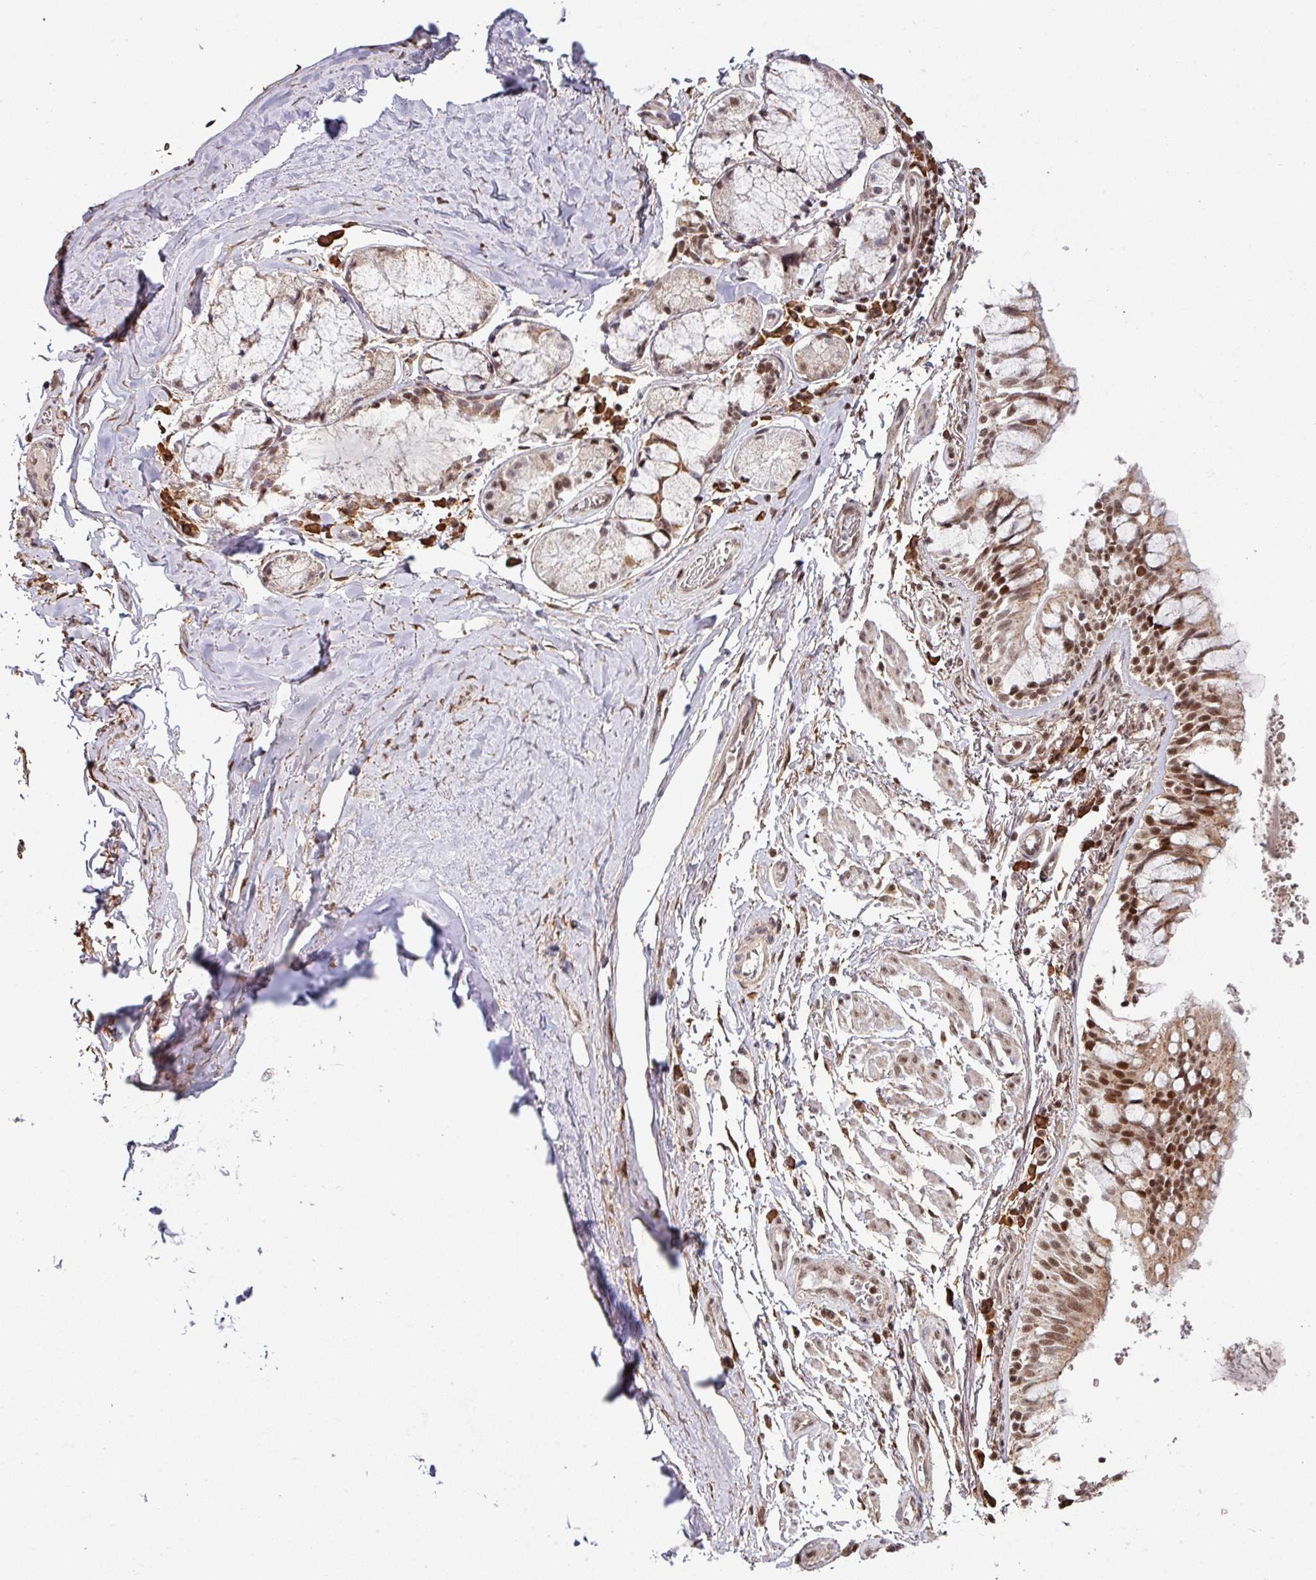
{"staining": {"intensity": "strong", "quantity": ">75%", "location": "nuclear"}, "tissue": "bronchus", "cell_type": "Respiratory epithelial cells", "image_type": "normal", "snomed": [{"axis": "morphology", "description": "Normal tissue, NOS"}, {"axis": "topography", "description": "Bronchus"}], "caption": "DAB immunohistochemical staining of benign human bronchus reveals strong nuclear protein staining in approximately >75% of respiratory epithelial cells. The protein of interest is stained brown, and the nuclei are stained in blue (DAB (3,3'-diaminobenzidine) IHC with brightfield microscopy, high magnification).", "gene": "PHF23", "patient": {"sex": "male", "age": 70}}